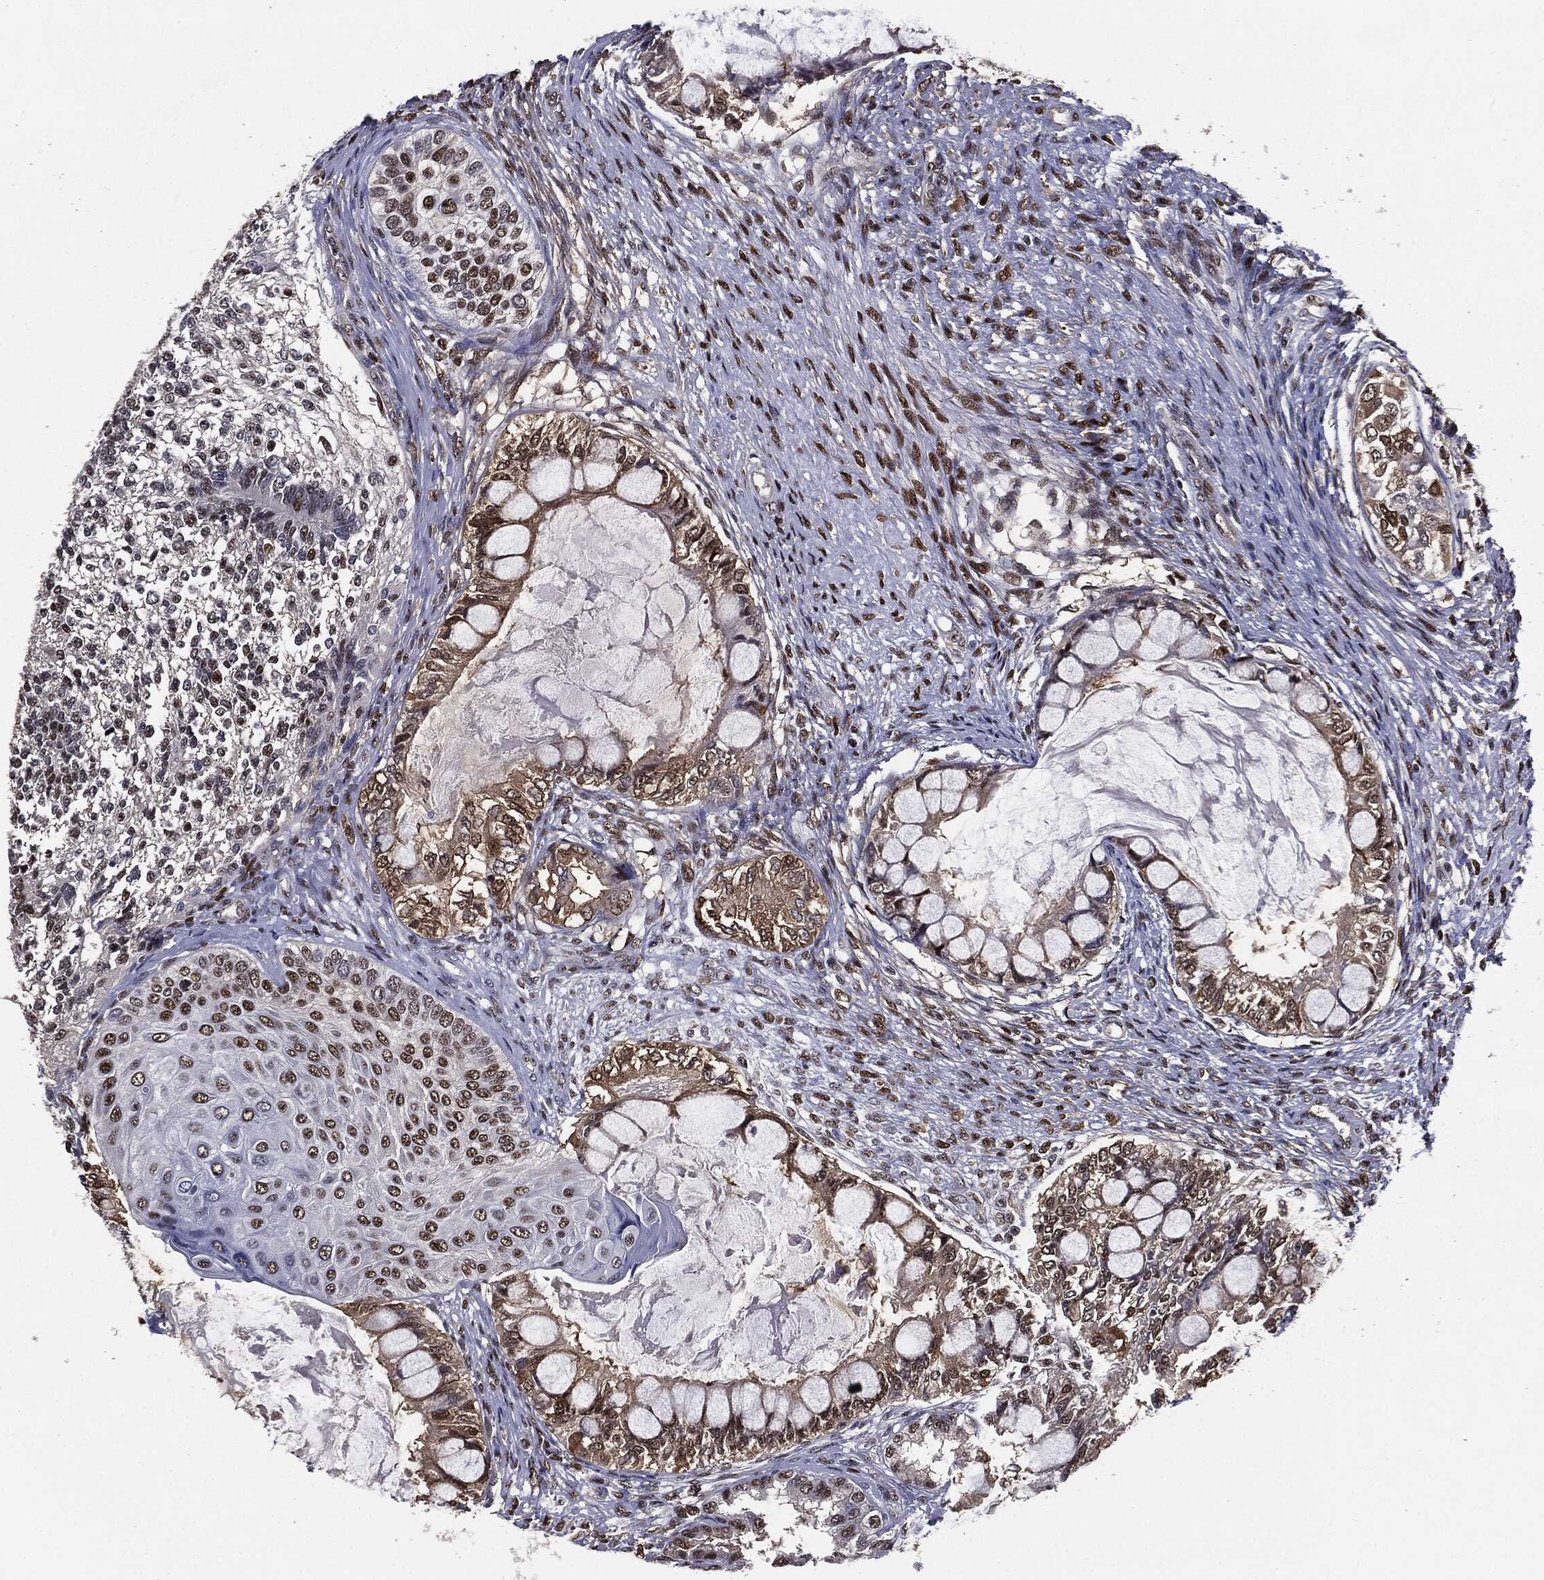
{"staining": {"intensity": "strong", "quantity": "25%-75%", "location": "nuclear"}, "tissue": "testis cancer", "cell_type": "Tumor cells", "image_type": "cancer", "snomed": [{"axis": "morphology", "description": "Seminoma, NOS"}, {"axis": "morphology", "description": "Carcinoma, Embryonal, NOS"}, {"axis": "topography", "description": "Testis"}], "caption": "This image reveals IHC staining of seminoma (testis), with high strong nuclear positivity in approximately 25%-75% of tumor cells.", "gene": "JUN", "patient": {"sex": "male", "age": 41}}